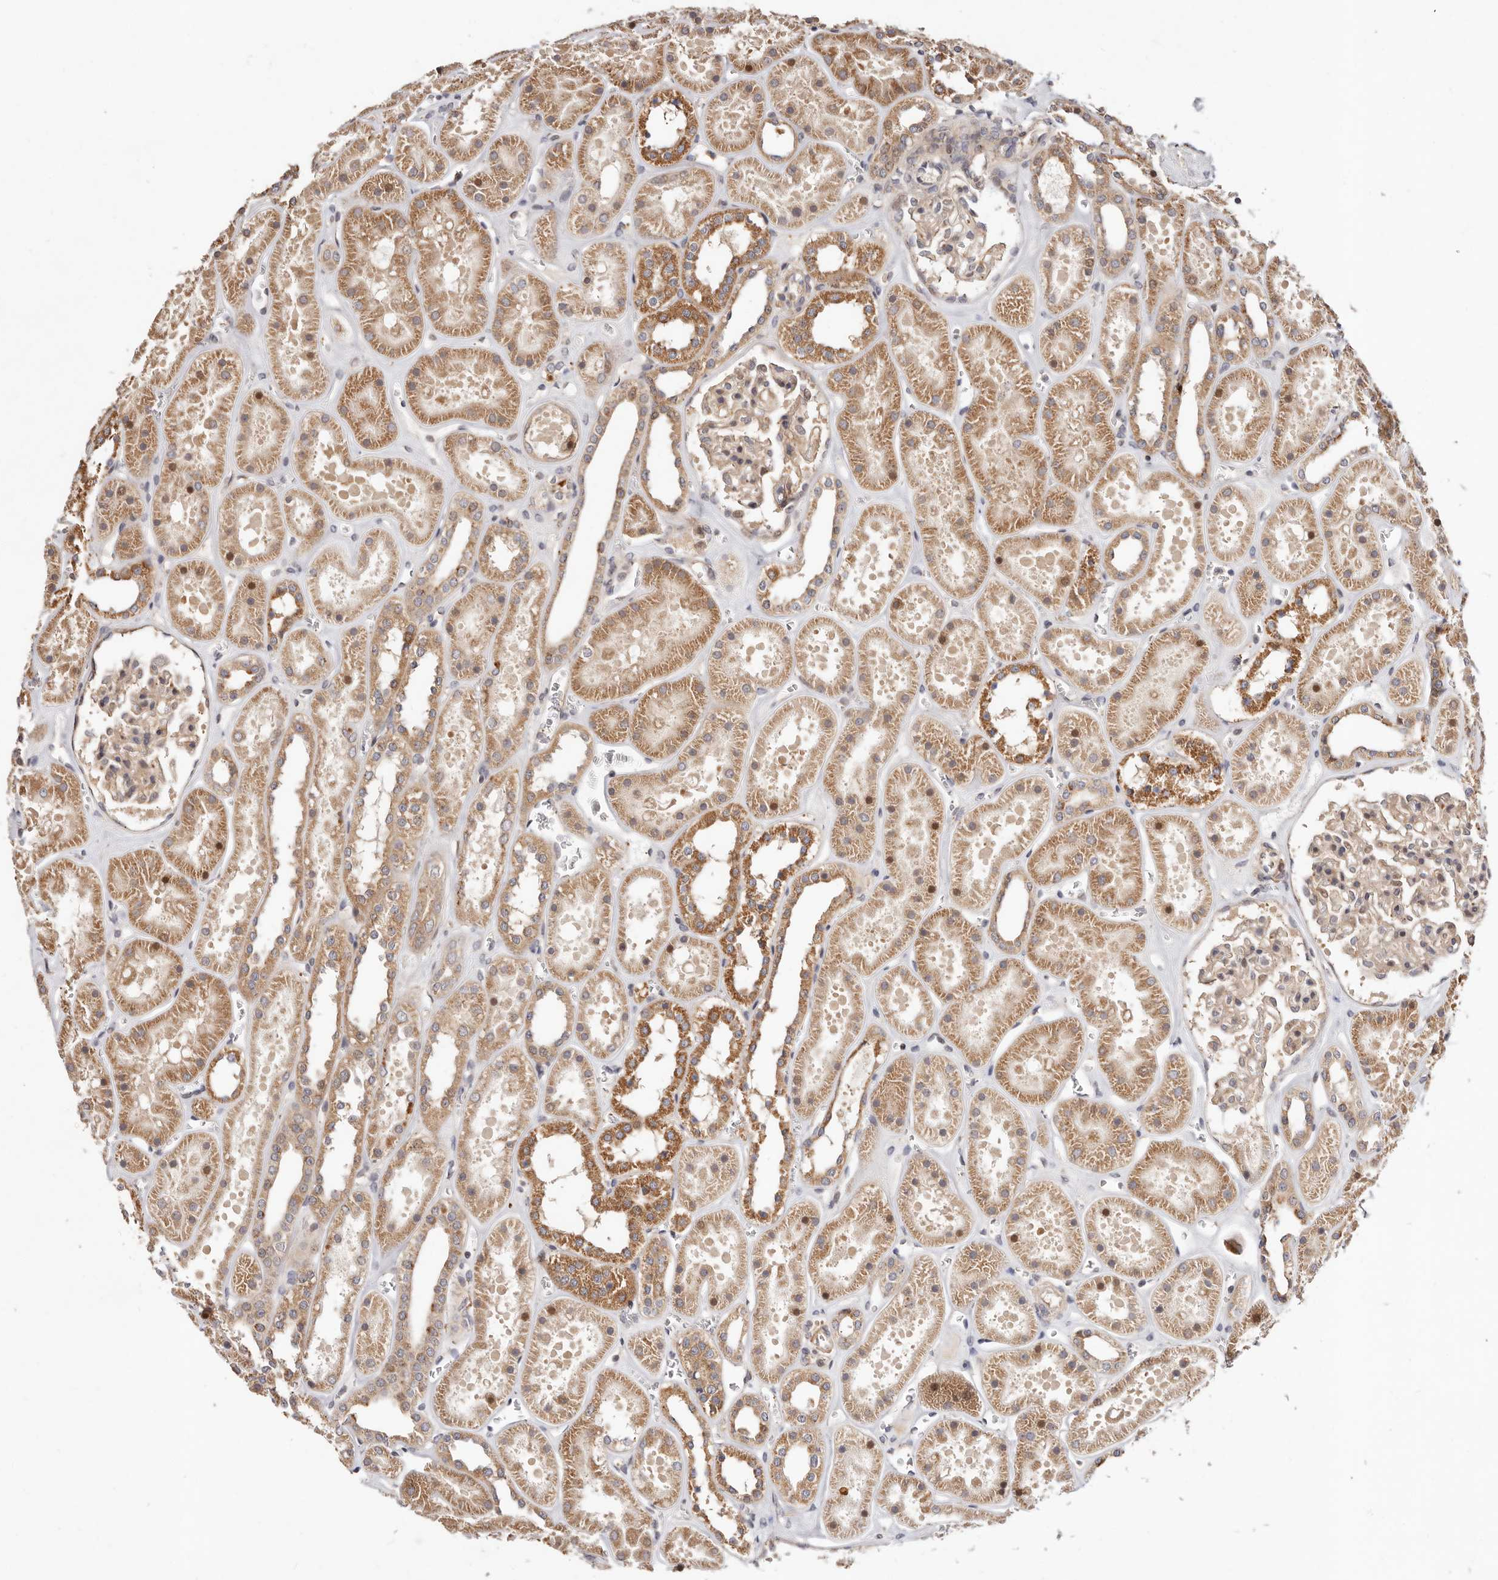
{"staining": {"intensity": "weak", "quantity": ">75%", "location": "cytoplasmic/membranous"}, "tissue": "kidney", "cell_type": "Cells in glomeruli", "image_type": "normal", "snomed": [{"axis": "morphology", "description": "Normal tissue, NOS"}, {"axis": "topography", "description": "Kidney"}], "caption": "A high-resolution micrograph shows immunohistochemistry staining of benign kidney, which shows weak cytoplasmic/membranous expression in about >75% of cells in glomeruli. (Stains: DAB in brown, nuclei in blue, Microscopy: brightfield microscopy at high magnification).", "gene": "USP33", "patient": {"sex": "female", "age": 41}}